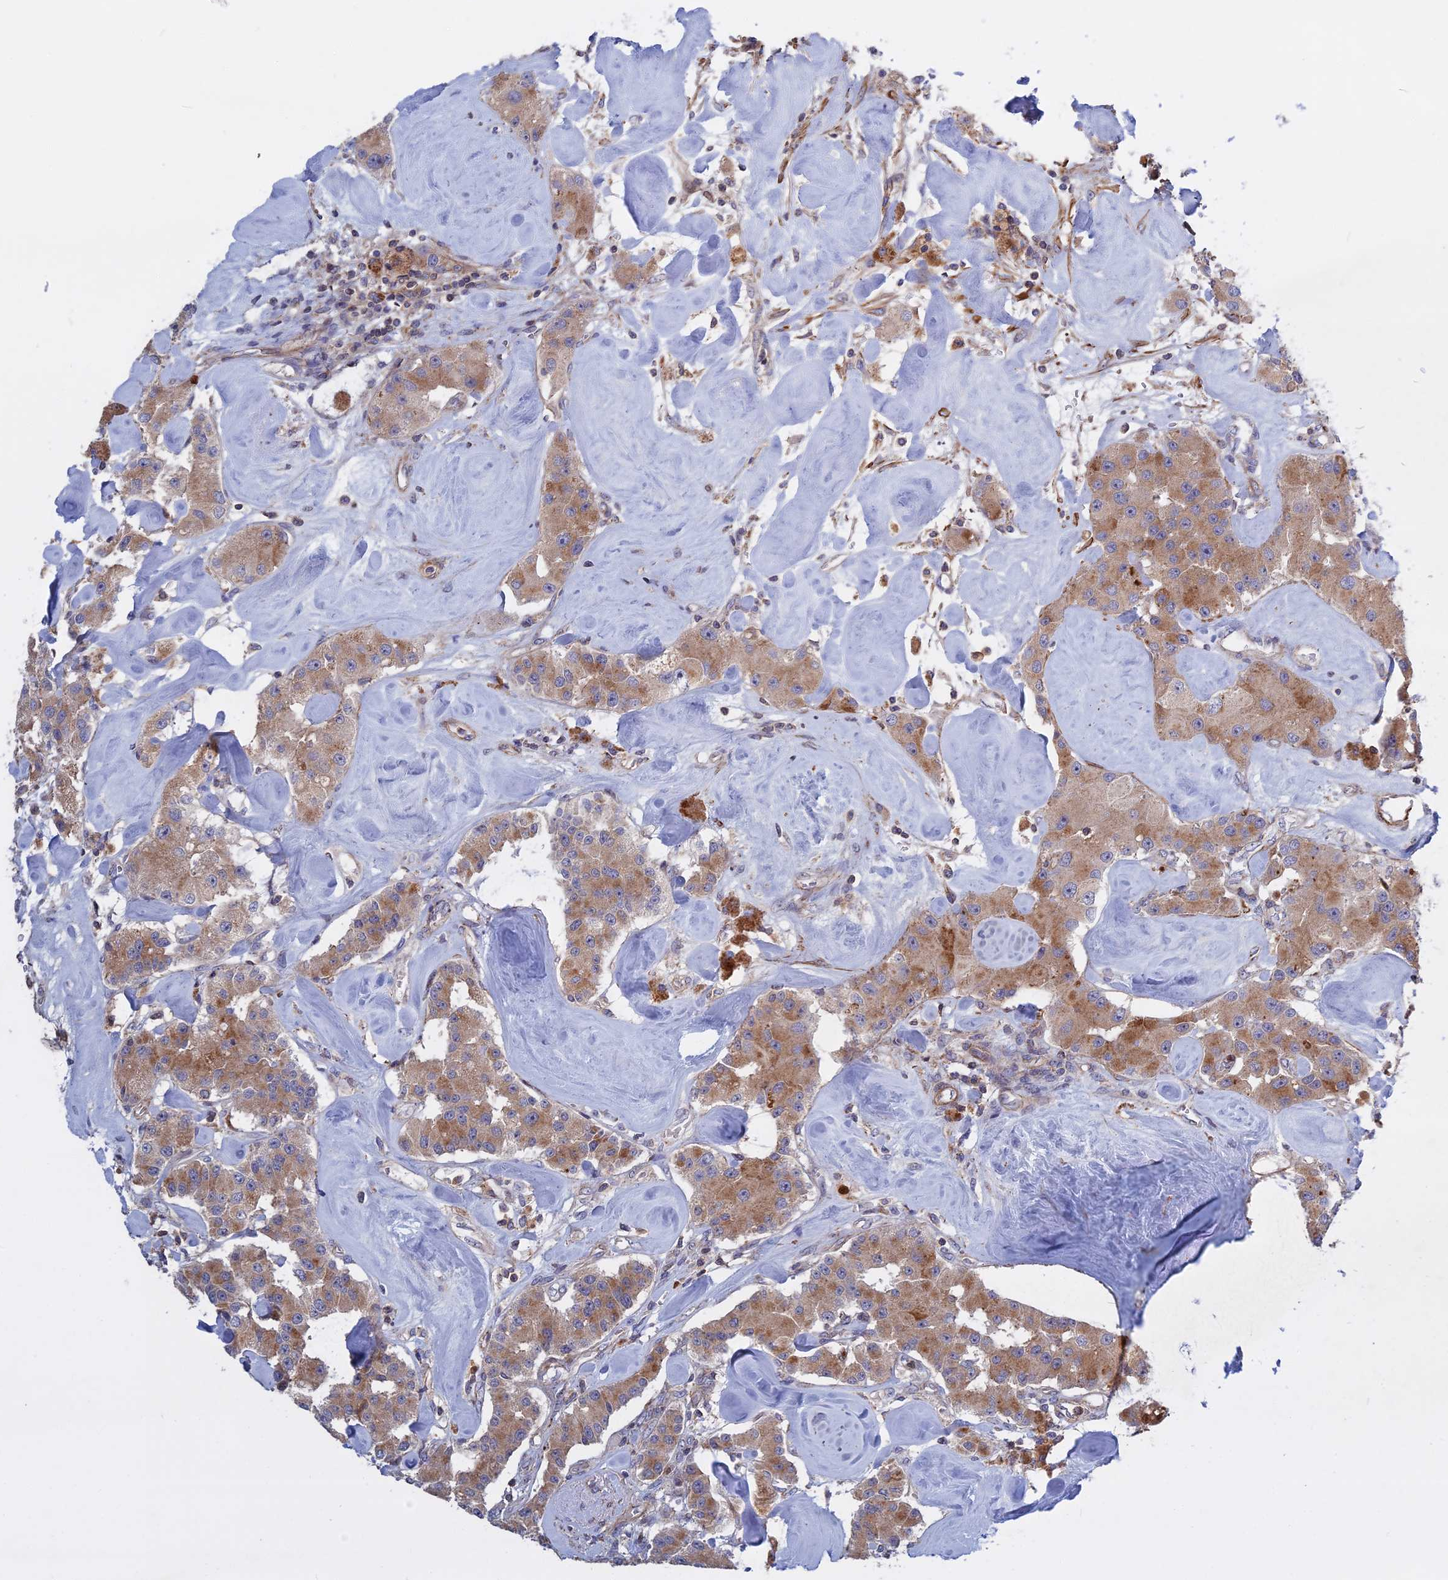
{"staining": {"intensity": "moderate", "quantity": ">75%", "location": "cytoplasmic/membranous"}, "tissue": "carcinoid", "cell_type": "Tumor cells", "image_type": "cancer", "snomed": [{"axis": "morphology", "description": "Carcinoid, malignant, NOS"}, {"axis": "topography", "description": "Pancreas"}], "caption": "Moderate cytoplasmic/membranous positivity for a protein is present in about >75% of tumor cells of malignant carcinoid using immunohistochemistry (IHC).", "gene": "LYPD5", "patient": {"sex": "male", "age": 41}}